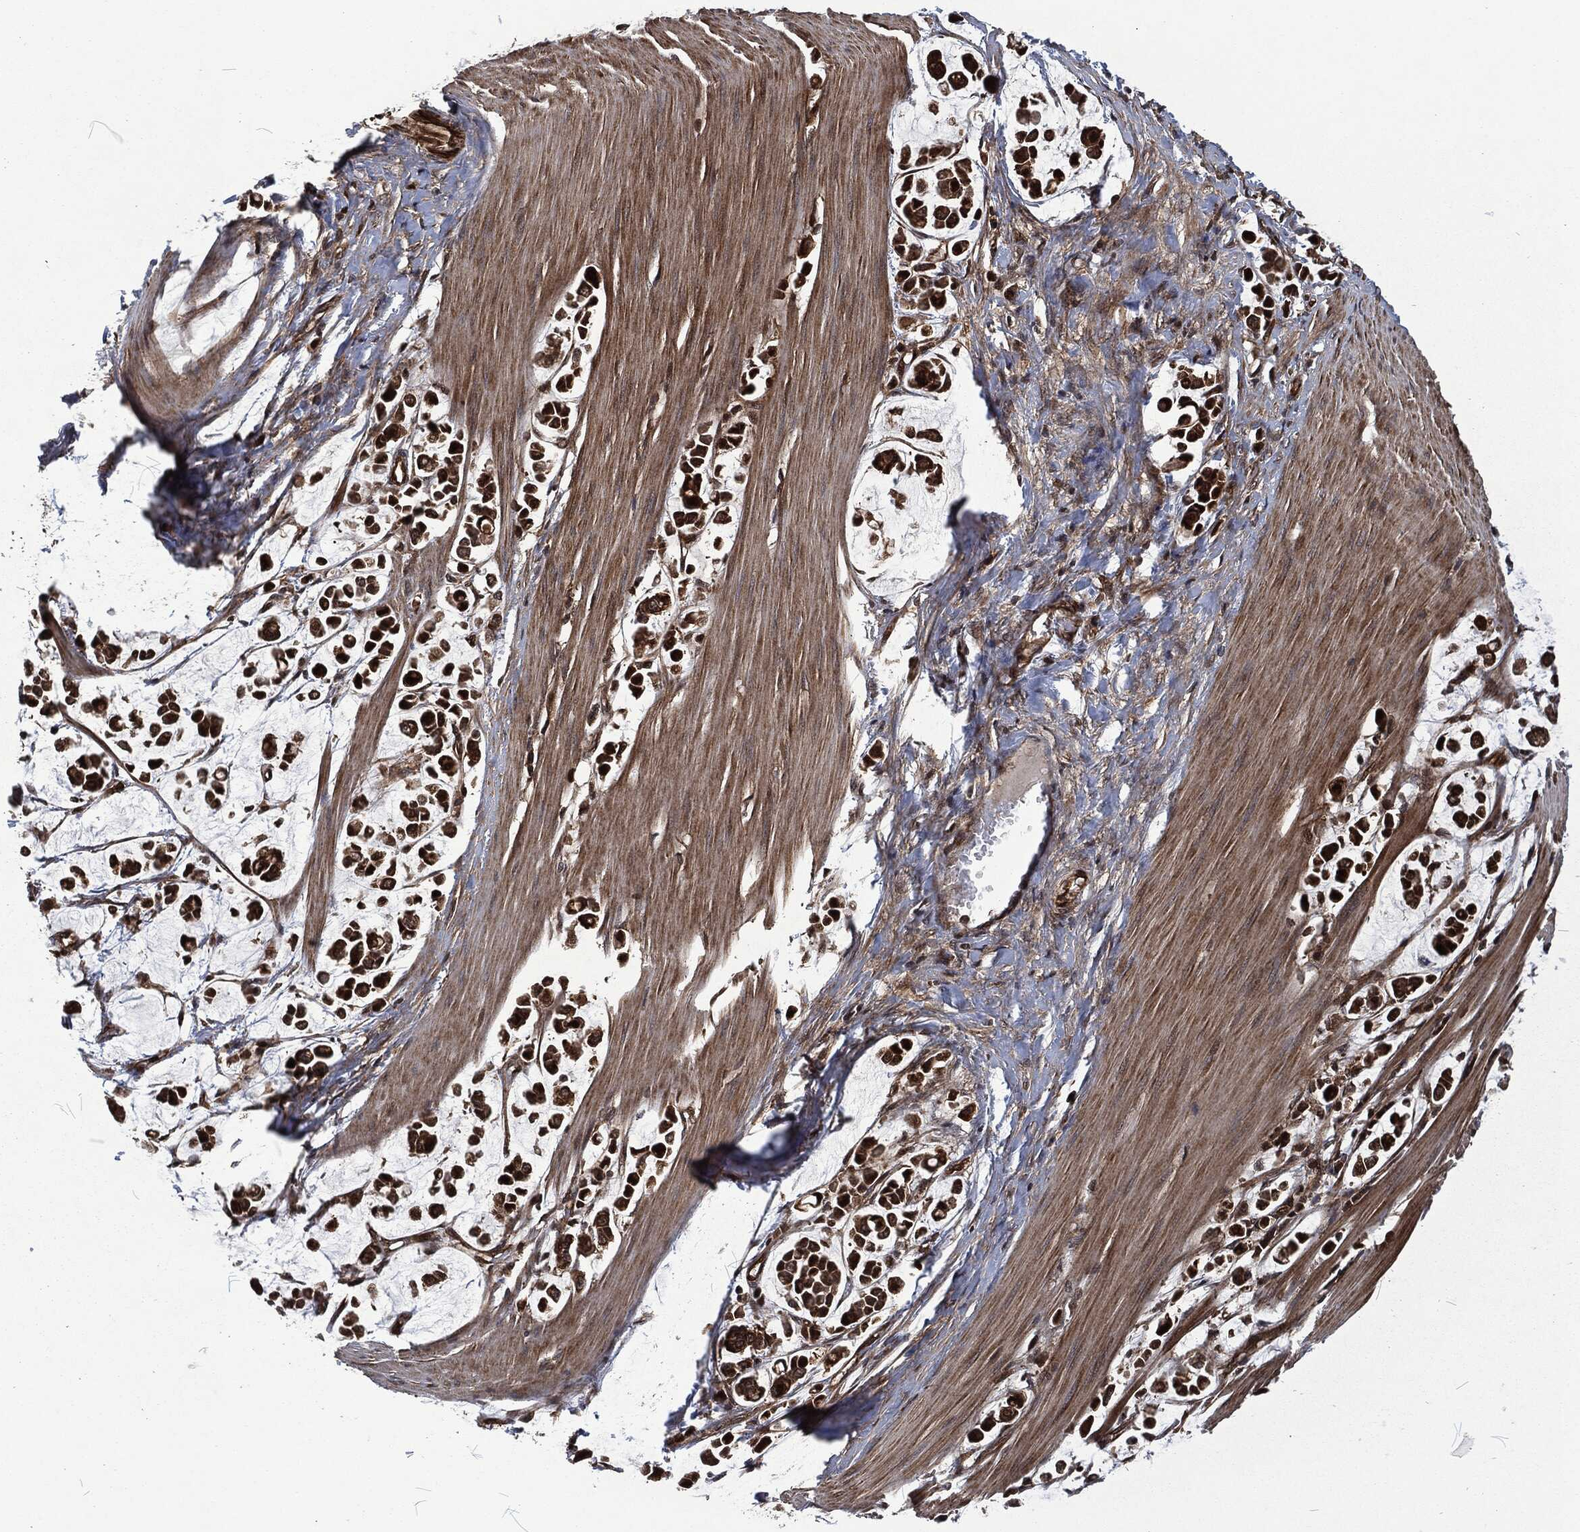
{"staining": {"intensity": "strong", "quantity": ">75%", "location": "cytoplasmic/membranous"}, "tissue": "stomach cancer", "cell_type": "Tumor cells", "image_type": "cancer", "snomed": [{"axis": "morphology", "description": "Adenocarcinoma, NOS"}, {"axis": "topography", "description": "Stomach"}], "caption": "Stomach cancer (adenocarcinoma) tissue displays strong cytoplasmic/membranous expression in approximately >75% of tumor cells, visualized by immunohistochemistry. The staining was performed using DAB (3,3'-diaminobenzidine) to visualize the protein expression in brown, while the nuclei were stained in blue with hematoxylin (Magnification: 20x).", "gene": "CMPK2", "patient": {"sex": "male", "age": 82}}